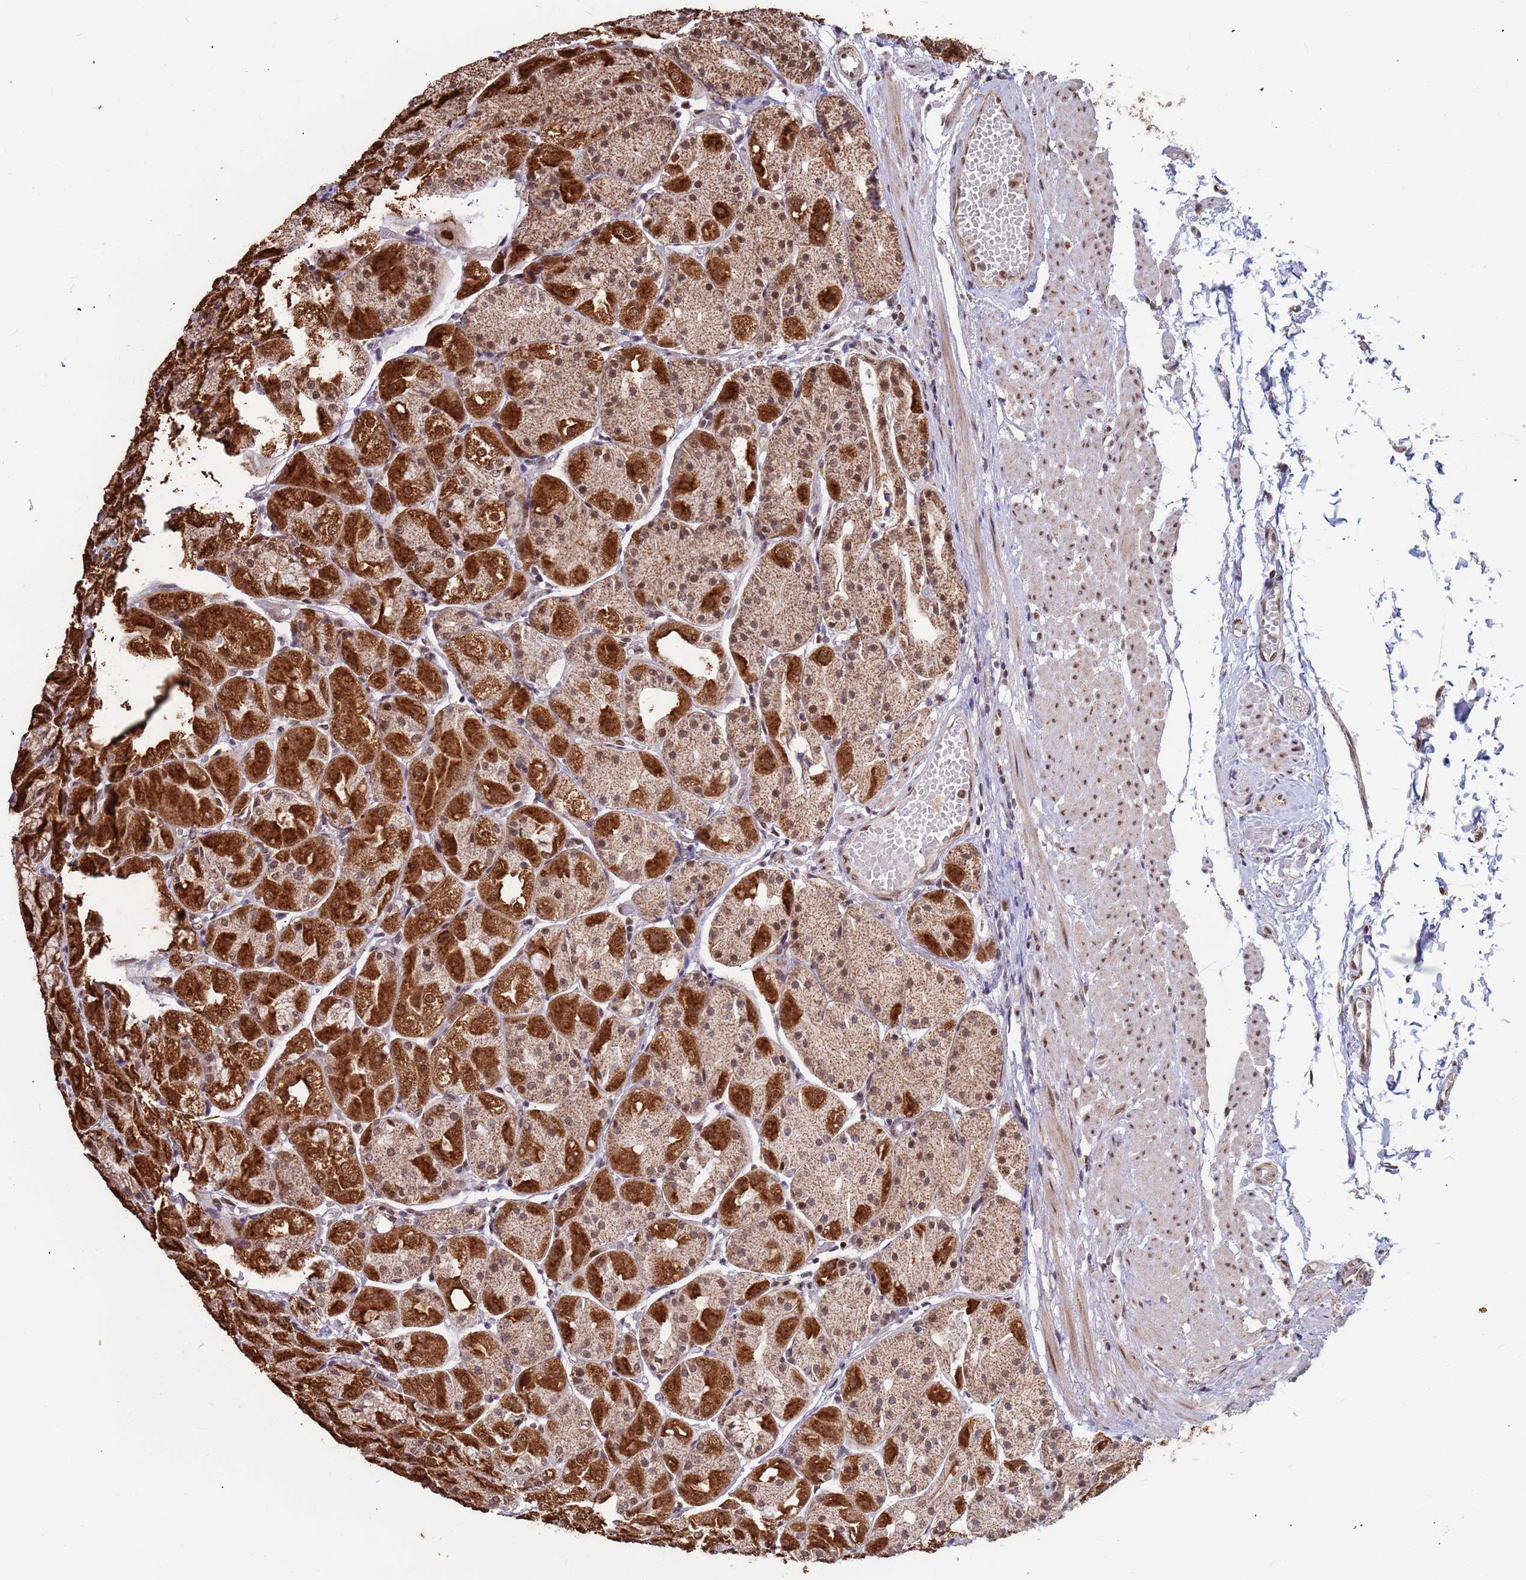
{"staining": {"intensity": "strong", "quantity": ">75%", "location": "cytoplasmic/membranous,nuclear"}, "tissue": "stomach", "cell_type": "Glandular cells", "image_type": "normal", "snomed": [{"axis": "morphology", "description": "Normal tissue, NOS"}, {"axis": "topography", "description": "Stomach, upper"}], "caption": "Immunohistochemistry (IHC) histopathology image of normal stomach: stomach stained using immunohistochemistry (IHC) demonstrates high levels of strong protein expression localized specifically in the cytoplasmic/membranous,nuclear of glandular cells, appearing as a cytoplasmic/membranous,nuclear brown color.", "gene": "DENND2B", "patient": {"sex": "male", "age": 72}}